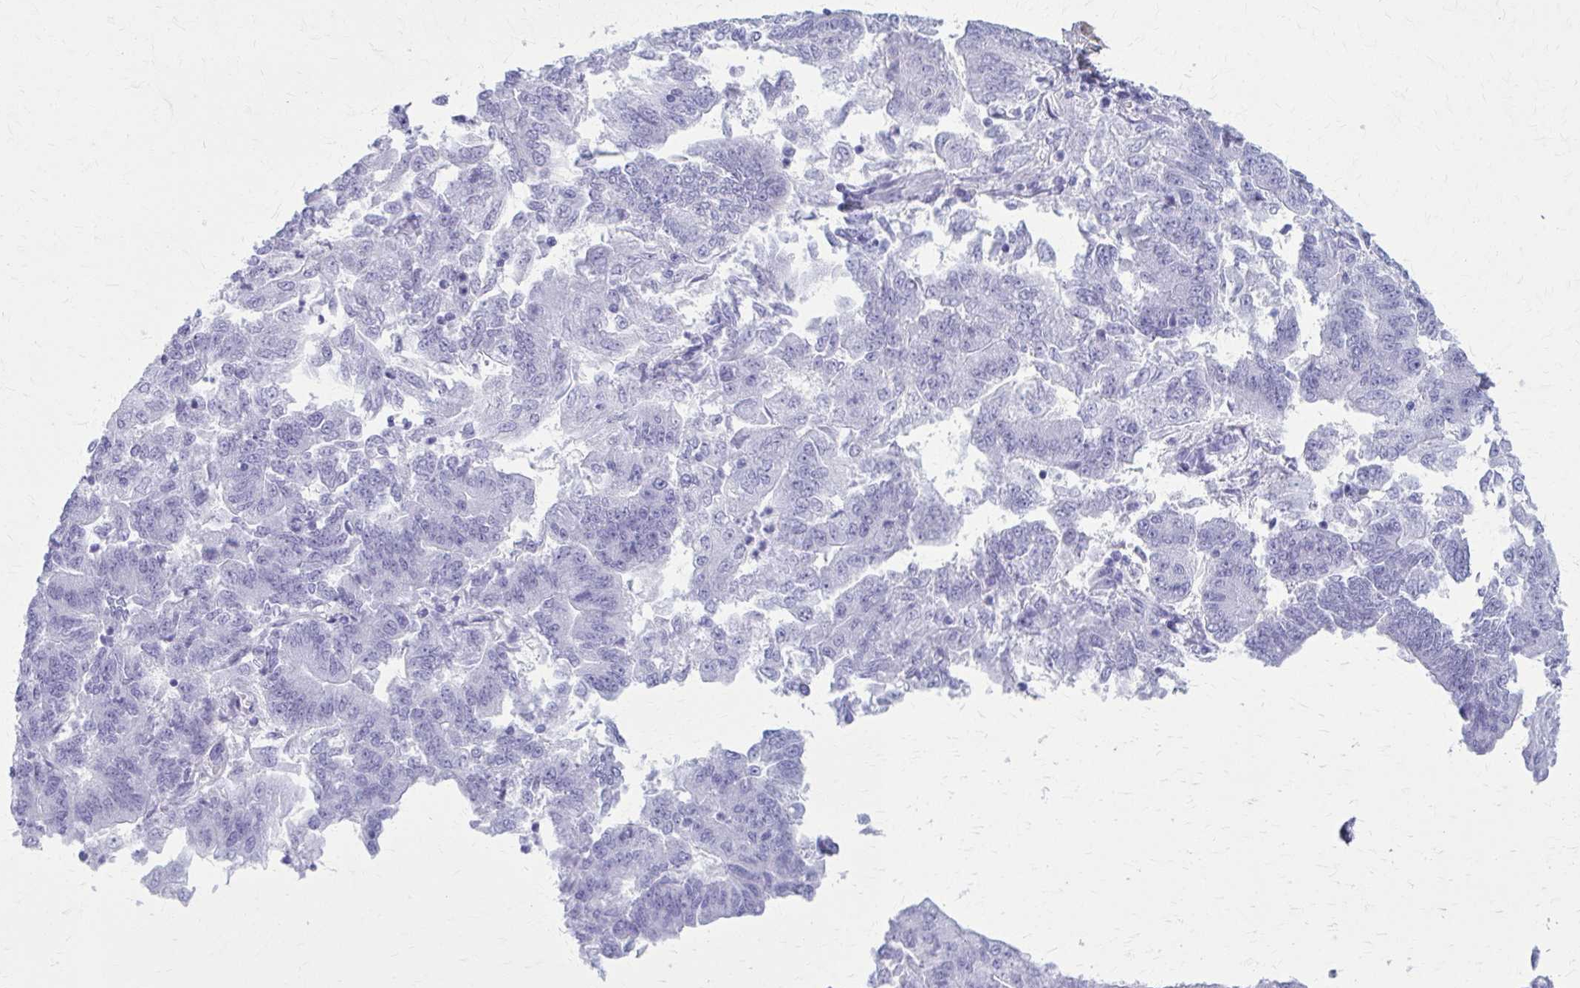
{"staining": {"intensity": "negative", "quantity": "none", "location": "none"}, "tissue": "endometrial cancer", "cell_type": "Tumor cells", "image_type": "cancer", "snomed": [{"axis": "morphology", "description": "Adenocarcinoma, NOS"}, {"axis": "topography", "description": "Endometrium"}], "caption": "This is an immunohistochemistry photomicrograph of human adenocarcinoma (endometrial). There is no expression in tumor cells.", "gene": "GFAP", "patient": {"sex": "female", "age": 70}}